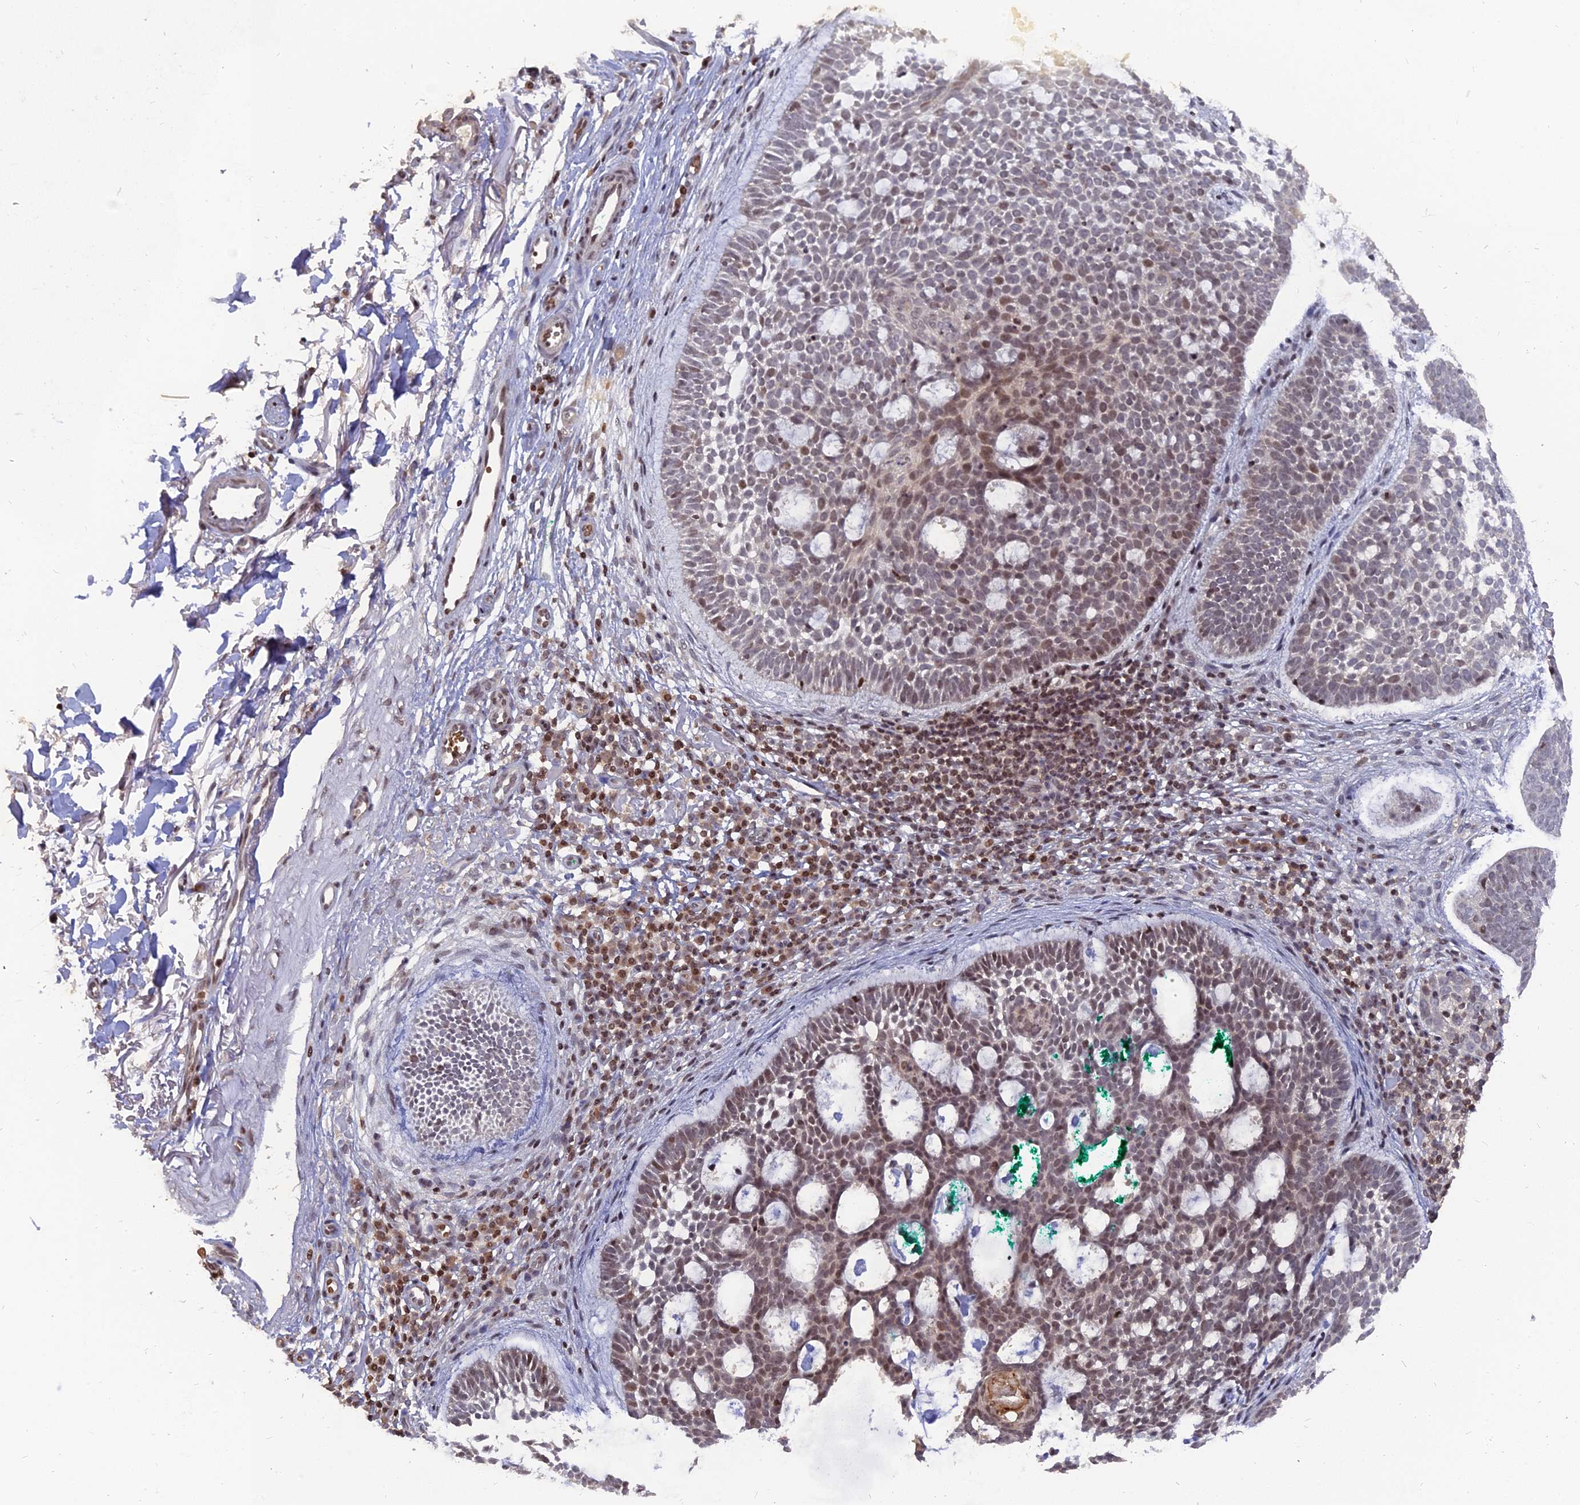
{"staining": {"intensity": "weak", "quantity": "25%-75%", "location": "nuclear"}, "tissue": "skin cancer", "cell_type": "Tumor cells", "image_type": "cancer", "snomed": [{"axis": "morphology", "description": "Basal cell carcinoma"}, {"axis": "topography", "description": "Skin"}], "caption": "A photomicrograph showing weak nuclear positivity in approximately 25%-75% of tumor cells in skin basal cell carcinoma, as visualized by brown immunohistochemical staining.", "gene": "NR1H3", "patient": {"sex": "male", "age": 85}}